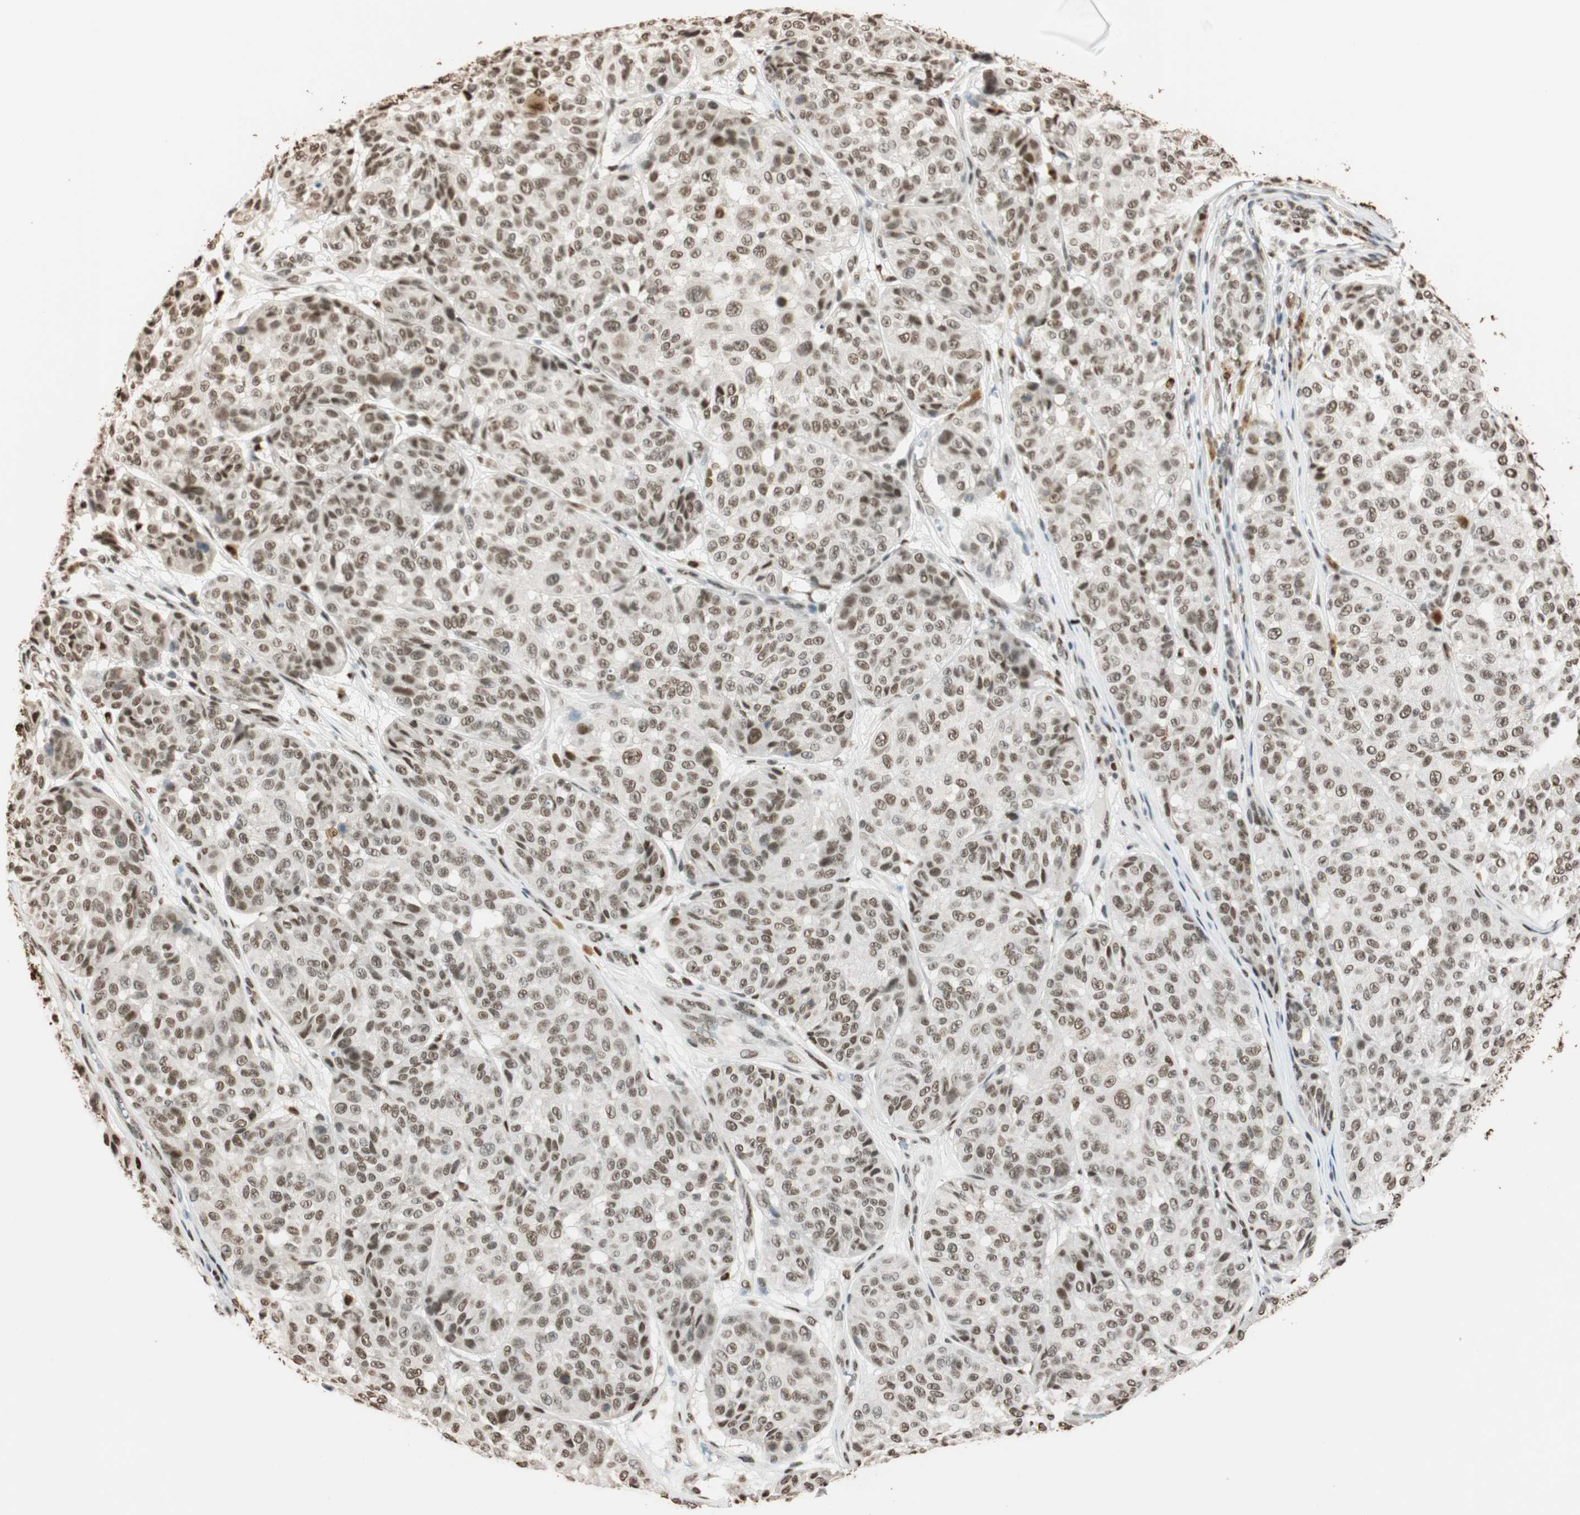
{"staining": {"intensity": "weak", "quantity": "25%-75%", "location": "cytoplasmic/membranous,nuclear"}, "tissue": "melanoma", "cell_type": "Tumor cells", "image_type": "cancer", "snomed": [{"axis": "morphology", "description": "Malignant melanoma, NOS"}, {"axis": "topography", "description": "Skin"}], "caption": "Weak cytoplasmic/membranous and nuclear expression is appreciated in about 25%-75% of tumor cells in melanoma. (brown staining indicates protein expression, while blue staining denotes nuclei).", "gene": "FANCG", "patient": {"sex": "female", "age": 46}}